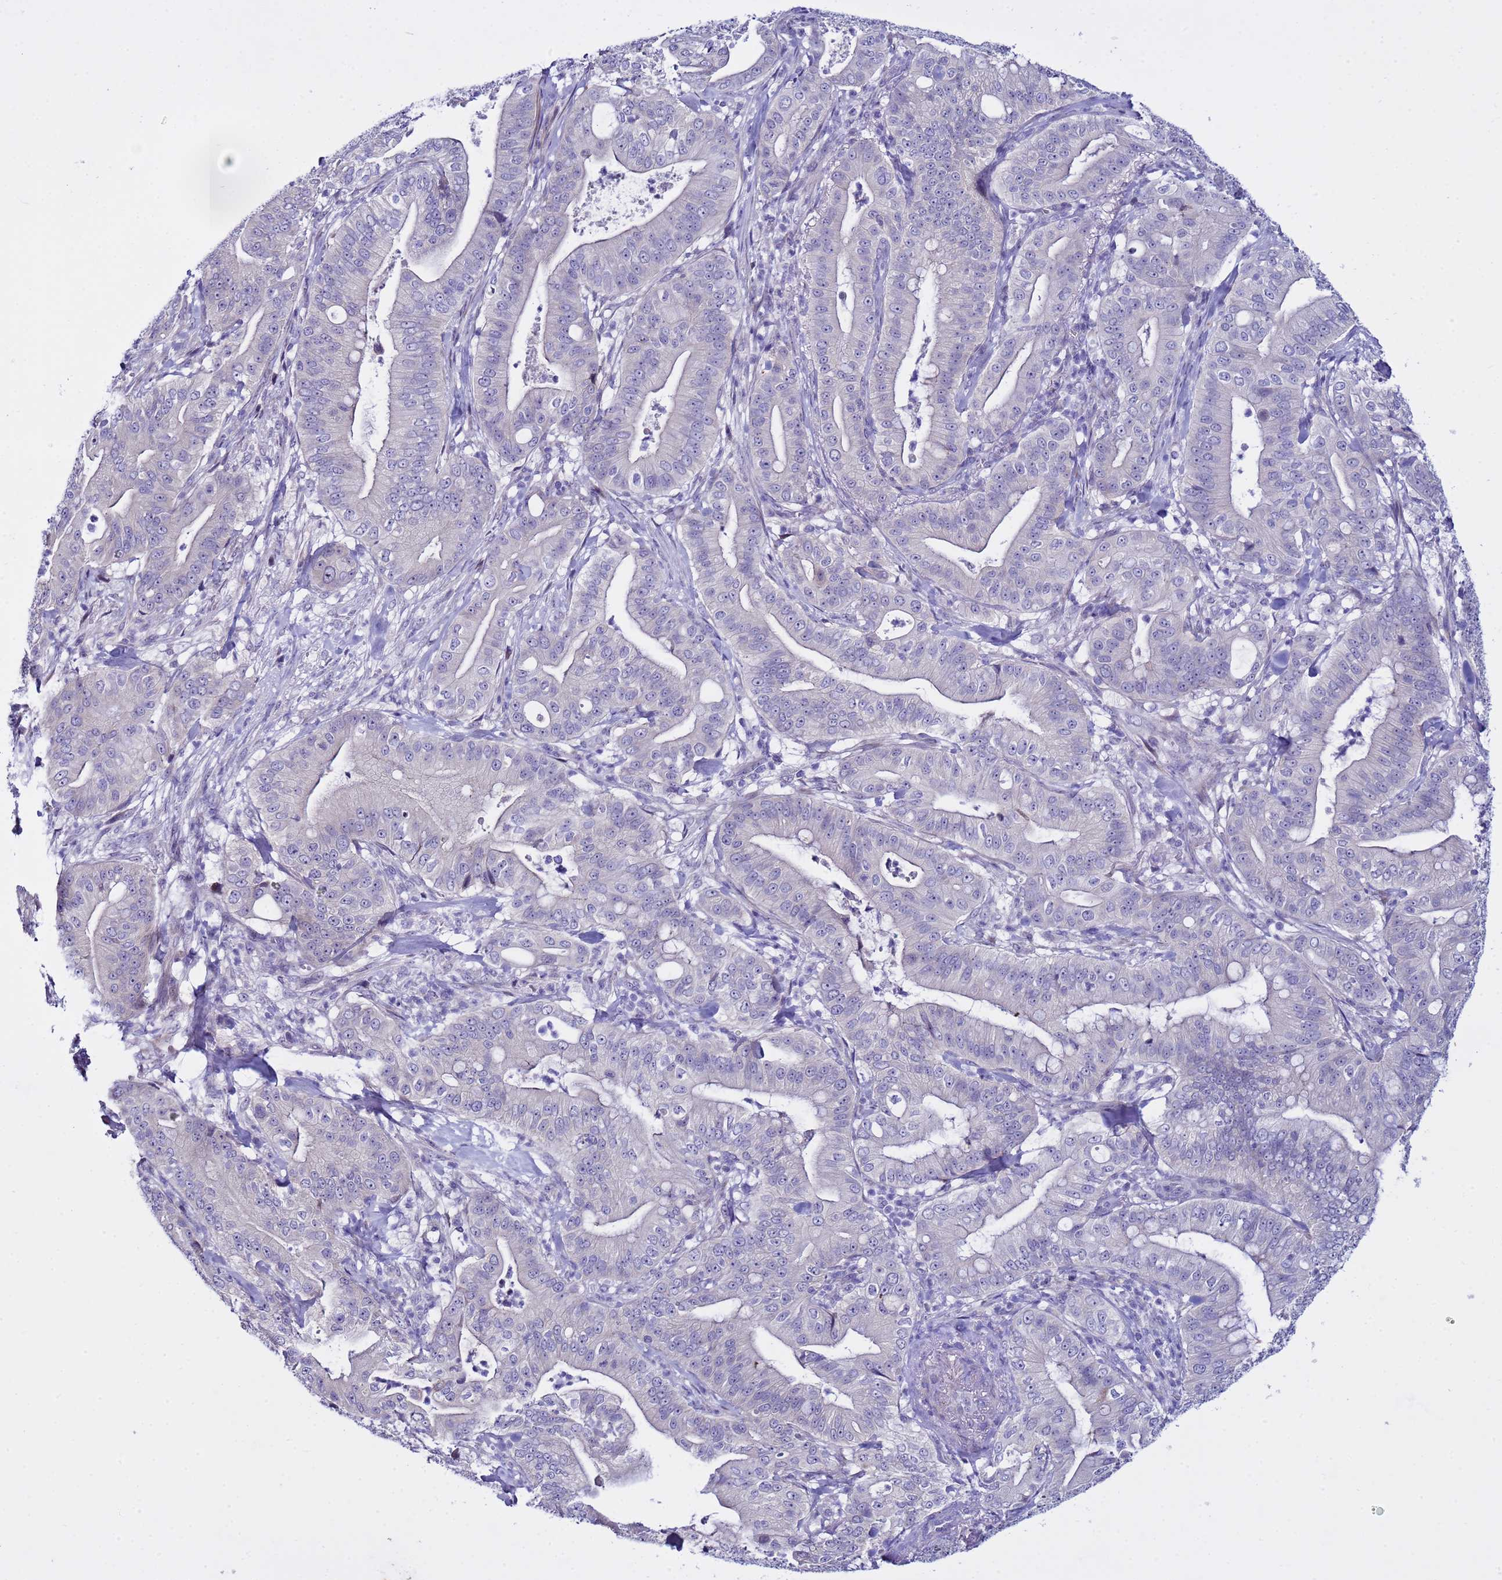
{"staining": {"intensity": "negative", "quantity": "none", "location": "none"}, "tissue": "pancreatic cancer", "cell_type": "Tumor cells", "image_type": "cancer", "snomed": [{"axis": "morphology", "description": "Adenocarcinoma, NOS"}, {"axis": "topography", "description": "Pancreas"}], "caption": "Image shows no significant protein staining in tumor cells of pancreatic cancer (adenocarcinoma).", "gene": "IGSF11", "patient": {"sex": "male", "age": 71}}